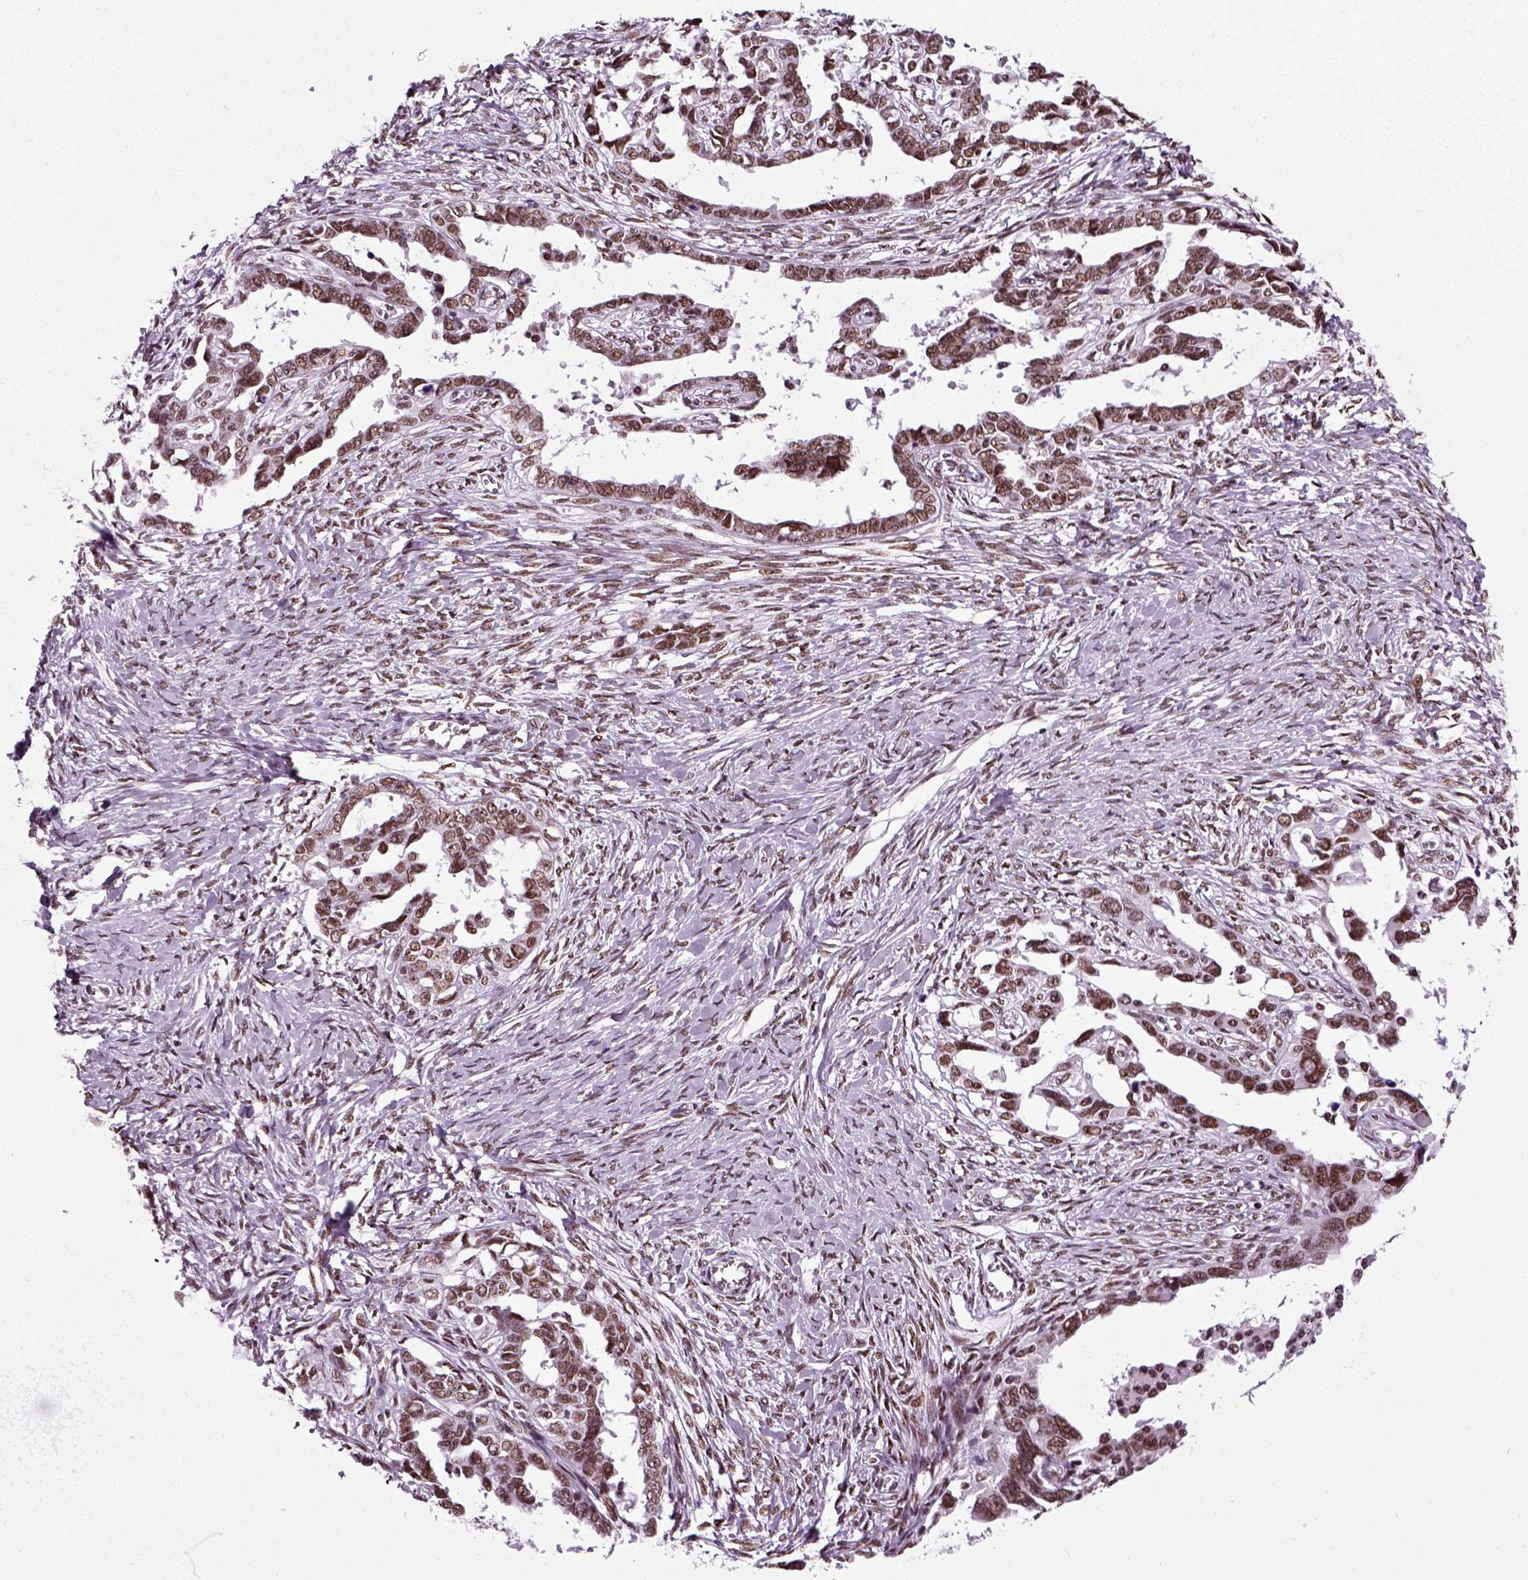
{"staining": {"intensity": "moderate", "quantity": ">75%", "location": "nuclear"}, "tissue": "ovarian cancer", "cell_type": "Tumor cells", "image_type": "cancer", "snomed": [{"axis": "morphology", "description": "Cystadenocarcinoma, serous, NOS"}, {"axis": "topography", "description": "Ovary"}], "caption": "Ovarian cancer (serous cystadenocarcinoma) stained for a protein (brown) shows moderate nuclear positive positivity in approximately >75% of tumor cells.", "gene": "RCOR3", "patient": {"sex": "female", "age": 69}}